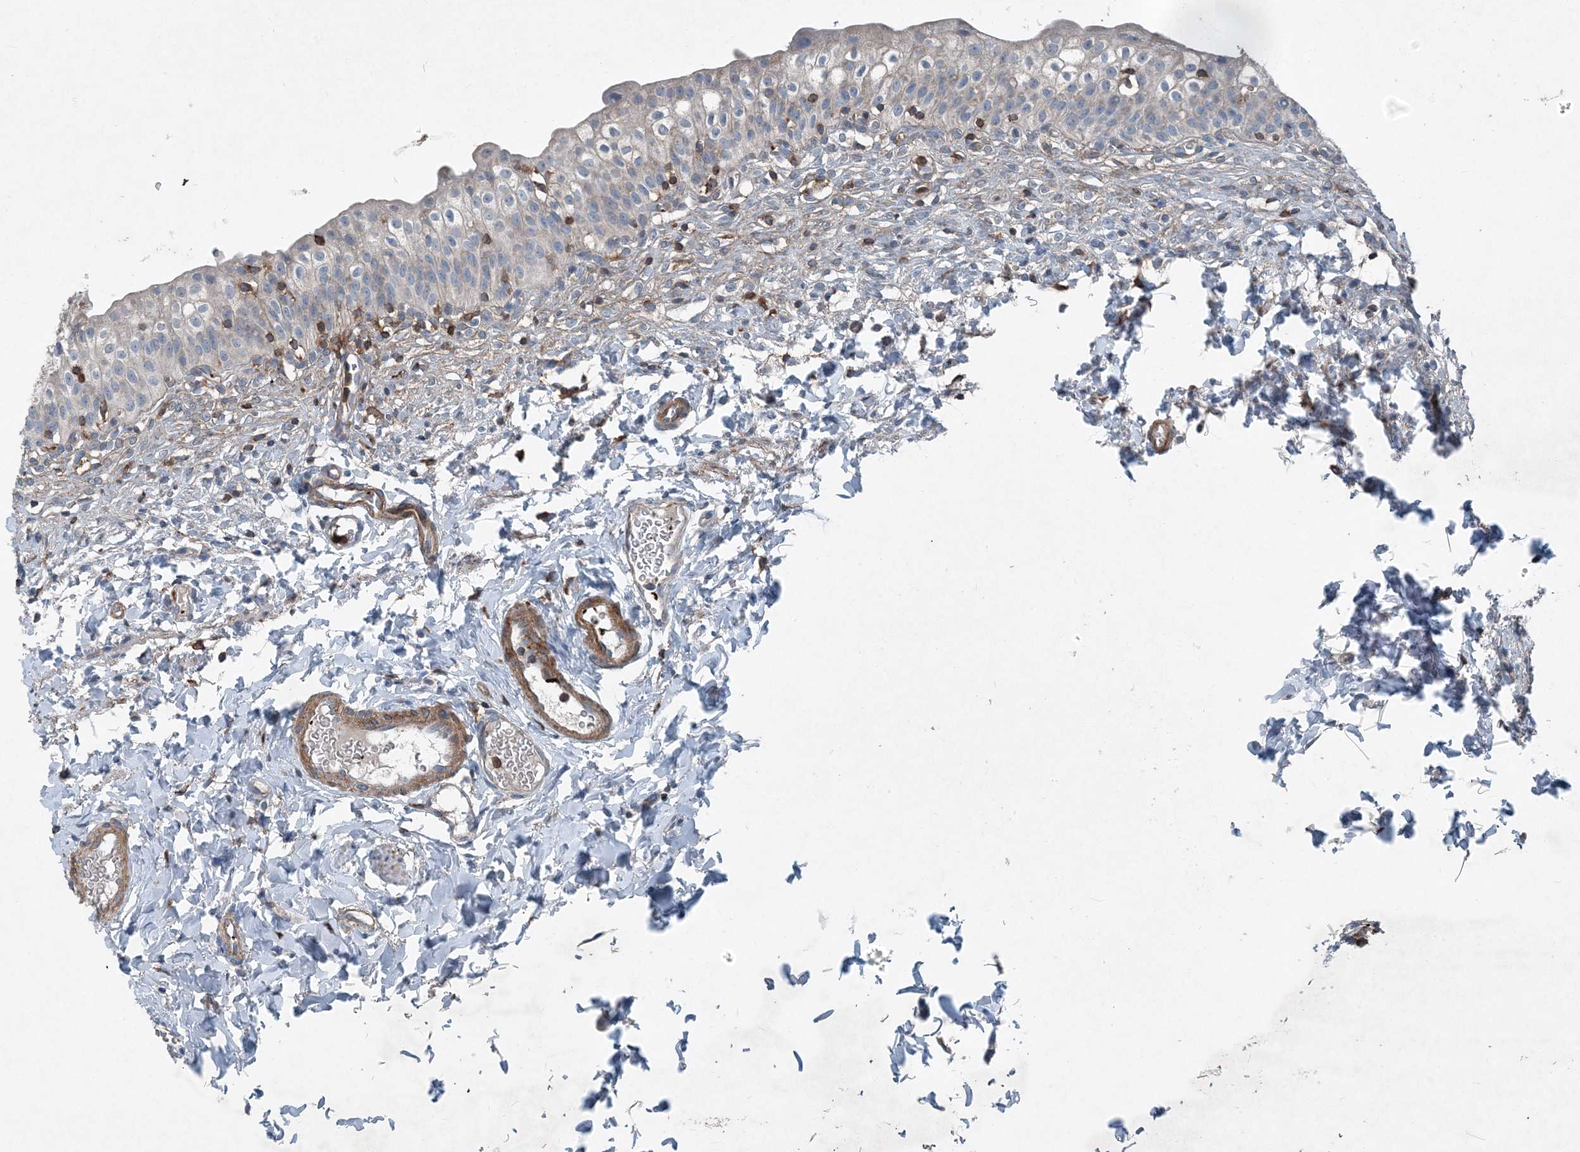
{"staining": {"intensity": "weak", "quantity": "<25%", "location": "cytoplasmic/membranous"}, "tissue": "urinary bladder", "cell_type": "Urothelial cells", "image_type": "normal", "snomed": [{"axis": "morphology", "description": "Normal tissue, NOS"}, {"axis": "topography", "description": "Urinary bladder"}], "caption": "Immunohistochemical staining of unremarkable human urinary bladder displays no significant staining in urothelial cells. The staining is performed using DAB (3,3'-diaminobenzidine) brown chromogen with nuclei counter-stained in using hematoxylin.", "gene": "DGUOK", "patient": {"sex": "male", "age": 55}}